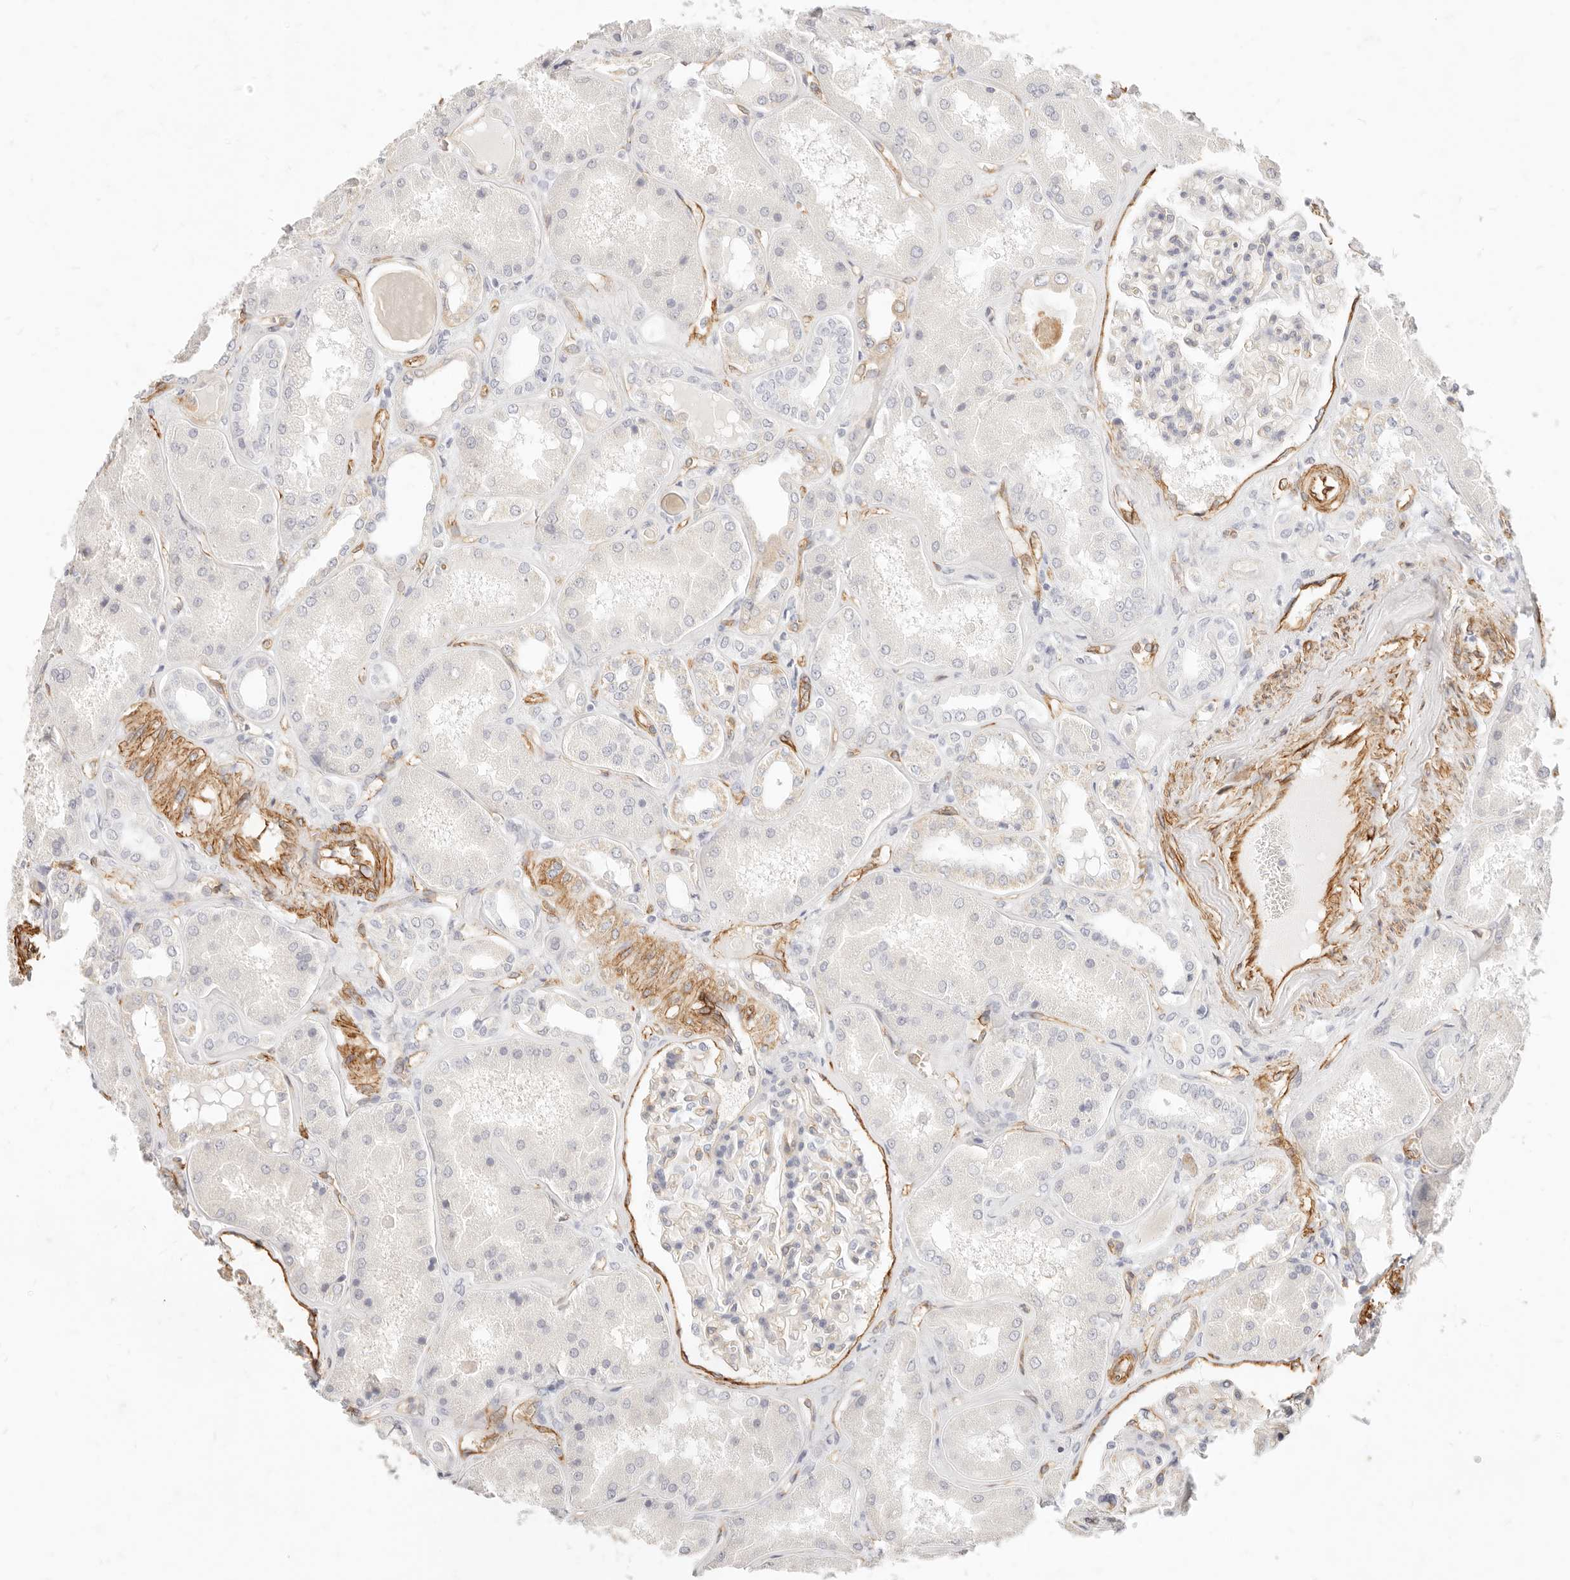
{"staining": {"intensity": "weak", "quantity": "<25%", "location": "cytoplasmic/membranous"}, "tissue": "kidney", "cell_type": "Cells in glomeruli", "image_type": "normal", "snomed": [{"axis": "morphology", "description": "Normal tissue, NOS"}, {"axis": "topography", "description": "Kidney"}], "caption": "IHC micrograph of benign kidney: kidney stained with DAB (3,3'-diaminobenzidine) shows no significant protein expression in cells in glomeruli.", "gene": "NUS1", "patient": {"sex": "female", "age": 56}}